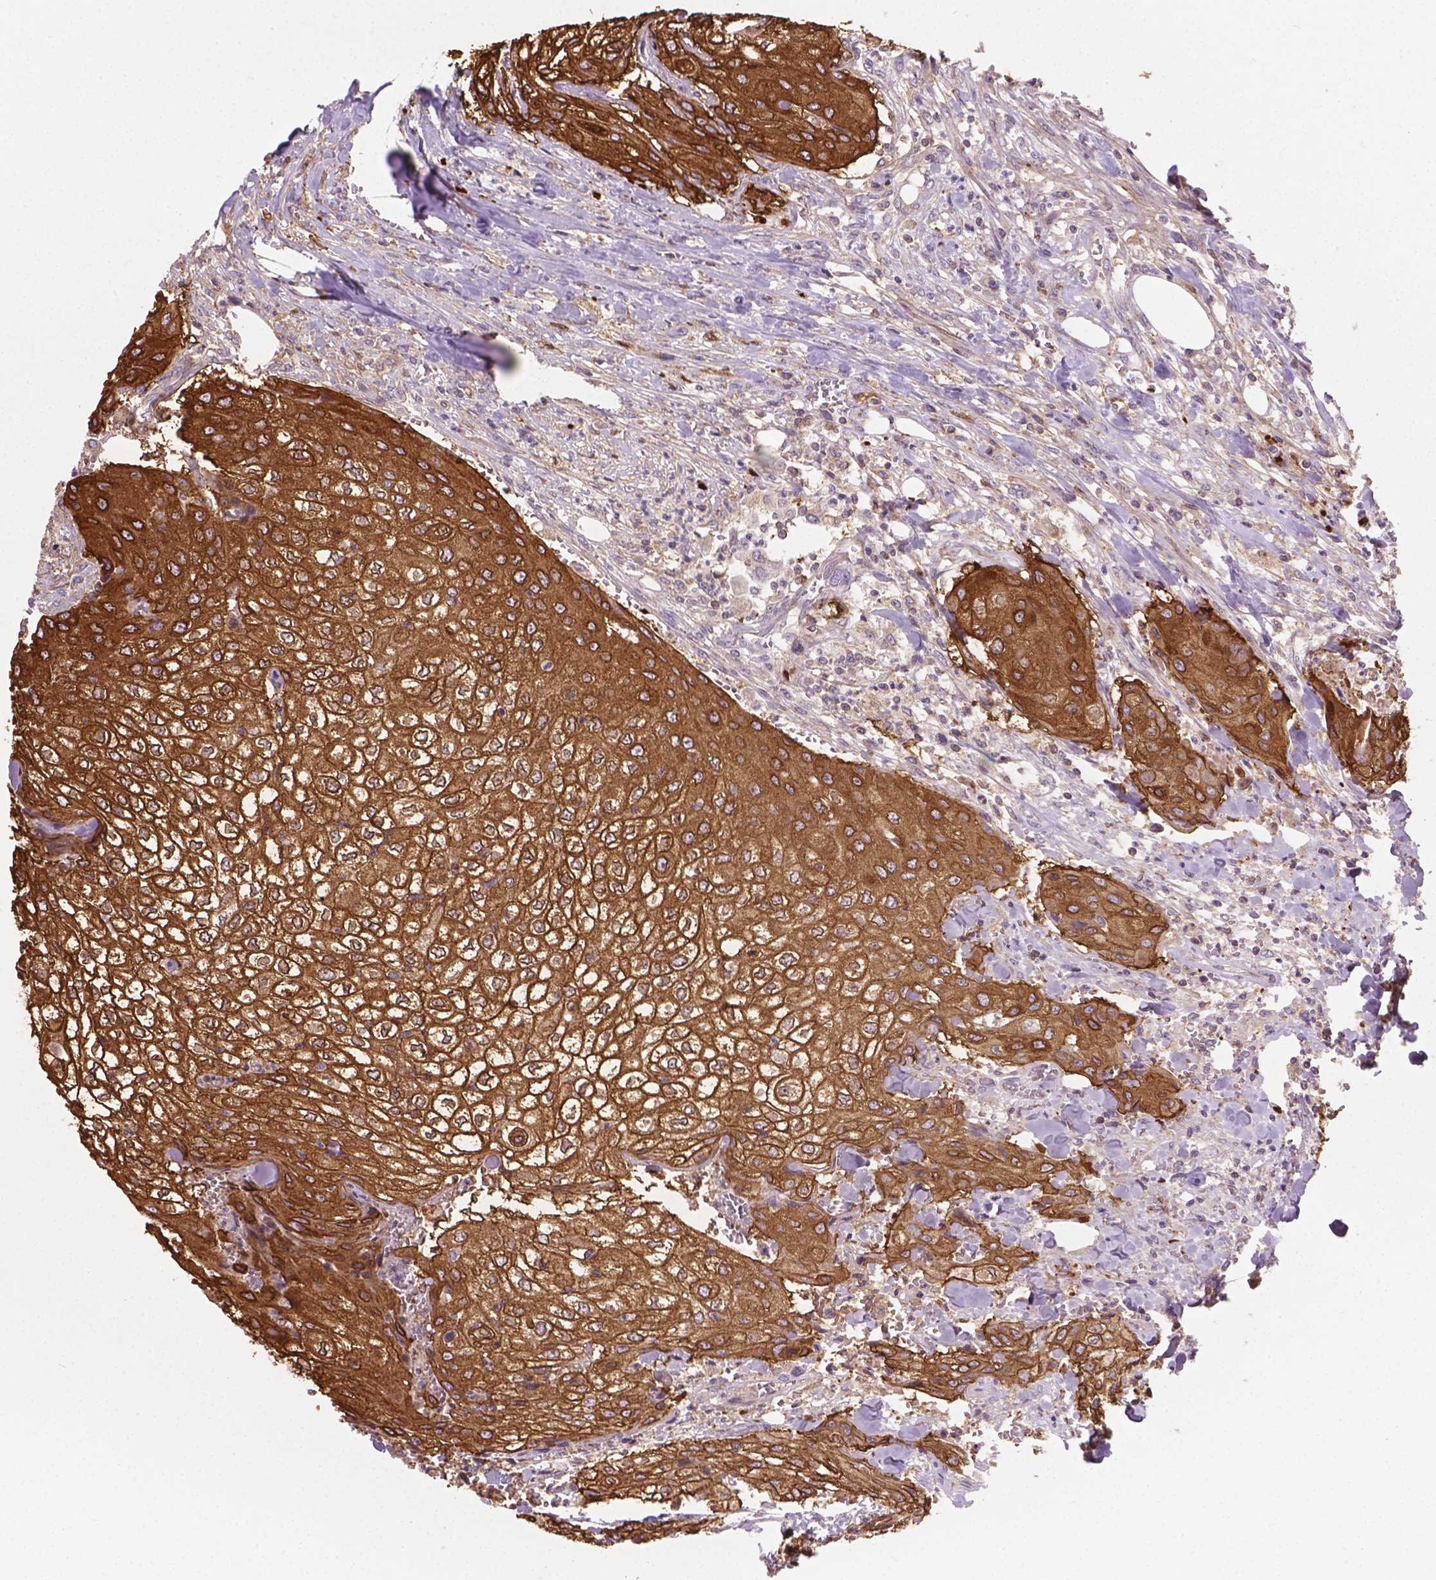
{"staining": {"intensity": "strong", "quantity": ">75%", "location": "cytoplasmic/membranous"}, "tissue": "urothelial cancer", "cell_type": "Tumor cells", "image_type": "cancer", "snomed": [{"axis": "morphology", "description": "Urothelial carcinoma, High grade"}, {"axis": "topography", "description": "Urinary bladder"}], "caption": "Urothelial cancer tissue exhibits strong cytoplasmic/membranous staining in about >75% of tumor cells", "gene": "TCAF1", "patient": {"sex": "male", "age": 62}}